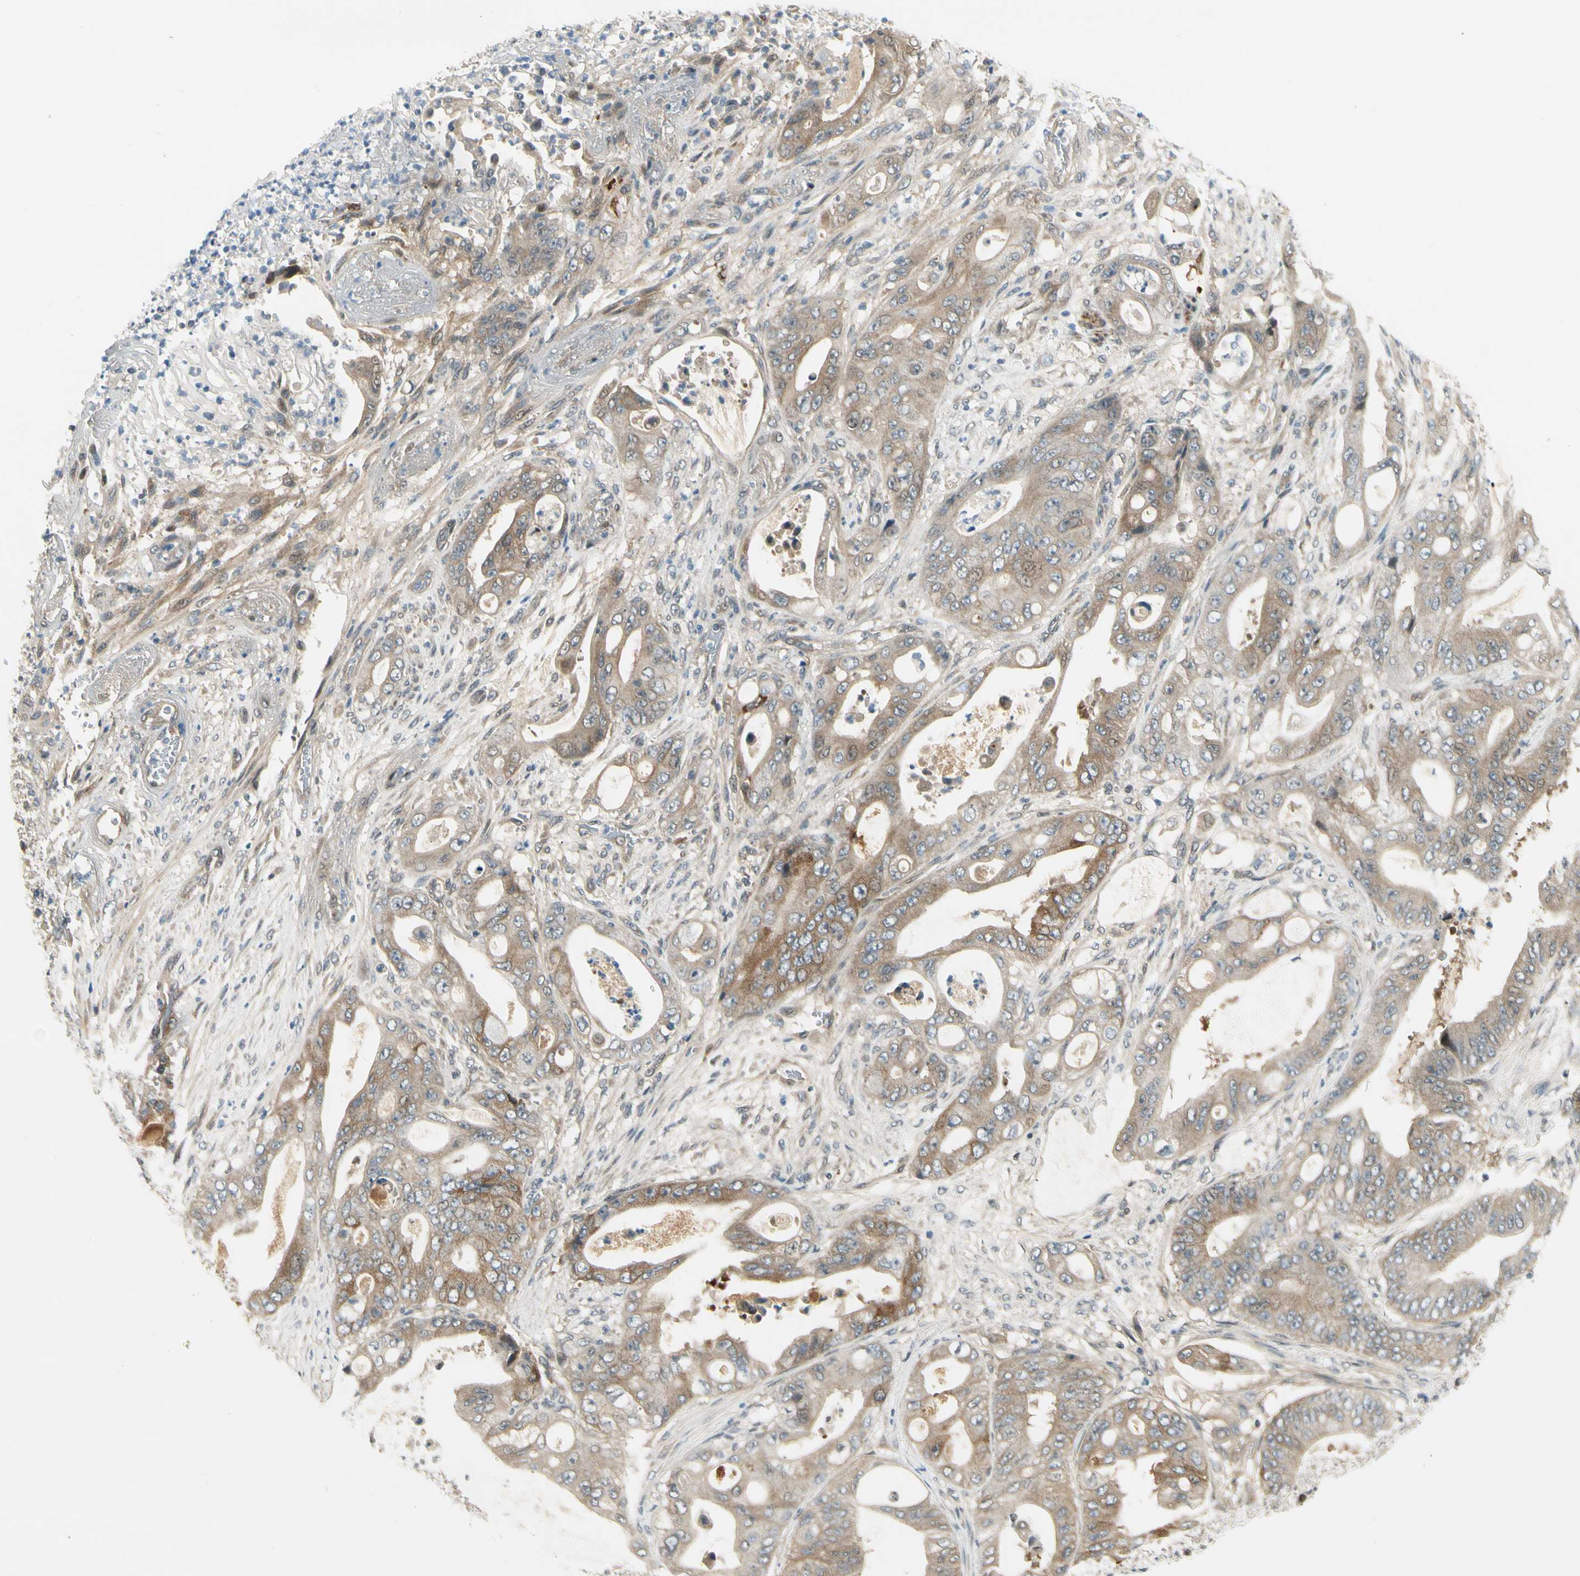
{"staining": {"intensity": "moderate", "quantity": ">75%", "location": "cytoplasmic/membranous"}, "tissue": "stomach cancer", "cell_type": "Tumor cells", "image_type": "cancer", "snomed": [{"axis": "morphology", "description": "Adenocarcinoma, NOS"}, {"axis": "topography", "description": "Stomach"}], "caption": "Tumor cells reveal medium levels of moderate cytoplasmic/membranous staining in about >75% of cells in human stomach cancer (adenocarcinoma). (brown staining indicates protein expression, while blue staining denotes nuclei).", "gene": "EPHB3", "patient": {"sex": "female", "age": 73}}